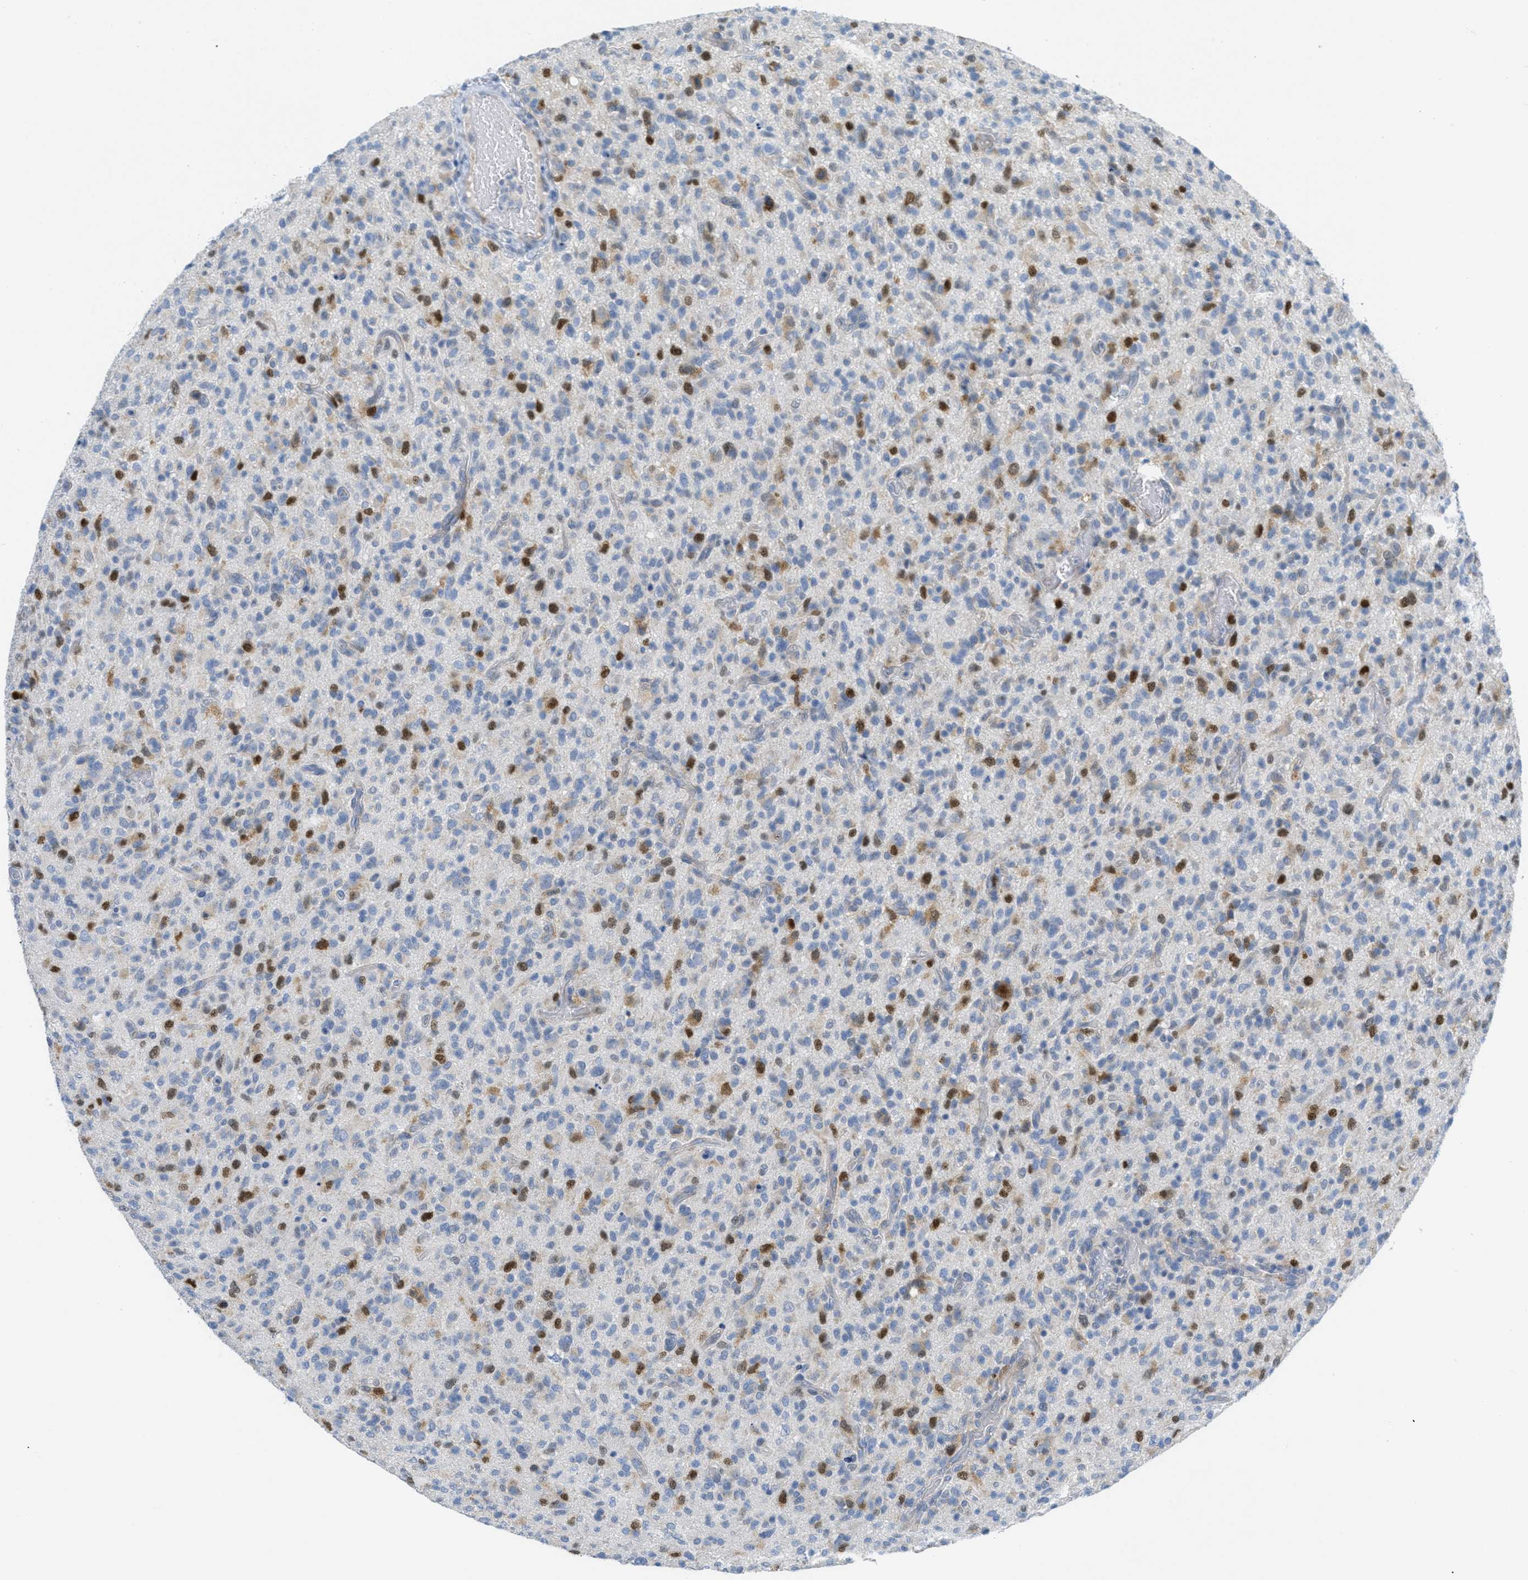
{"staining": {"intensity": "strong", "quantity": "<25%", "location": "nuclear"}, "tissue": "glioma", "cell_type": "Tumor cells", "image_type": "cancer", "snomed": [{"axis": "morphology", "description": "Glioma, malignant, High grade"}, {"axis": "topography", "description": "Brain"}], "caption": "Glioma stained for a protein (brown) demonstrates strong nuclear positive positivity in approximately <25% of tumor cells.", "gene": "ORC6", "patient": {"sex": "male", "age": 71}}